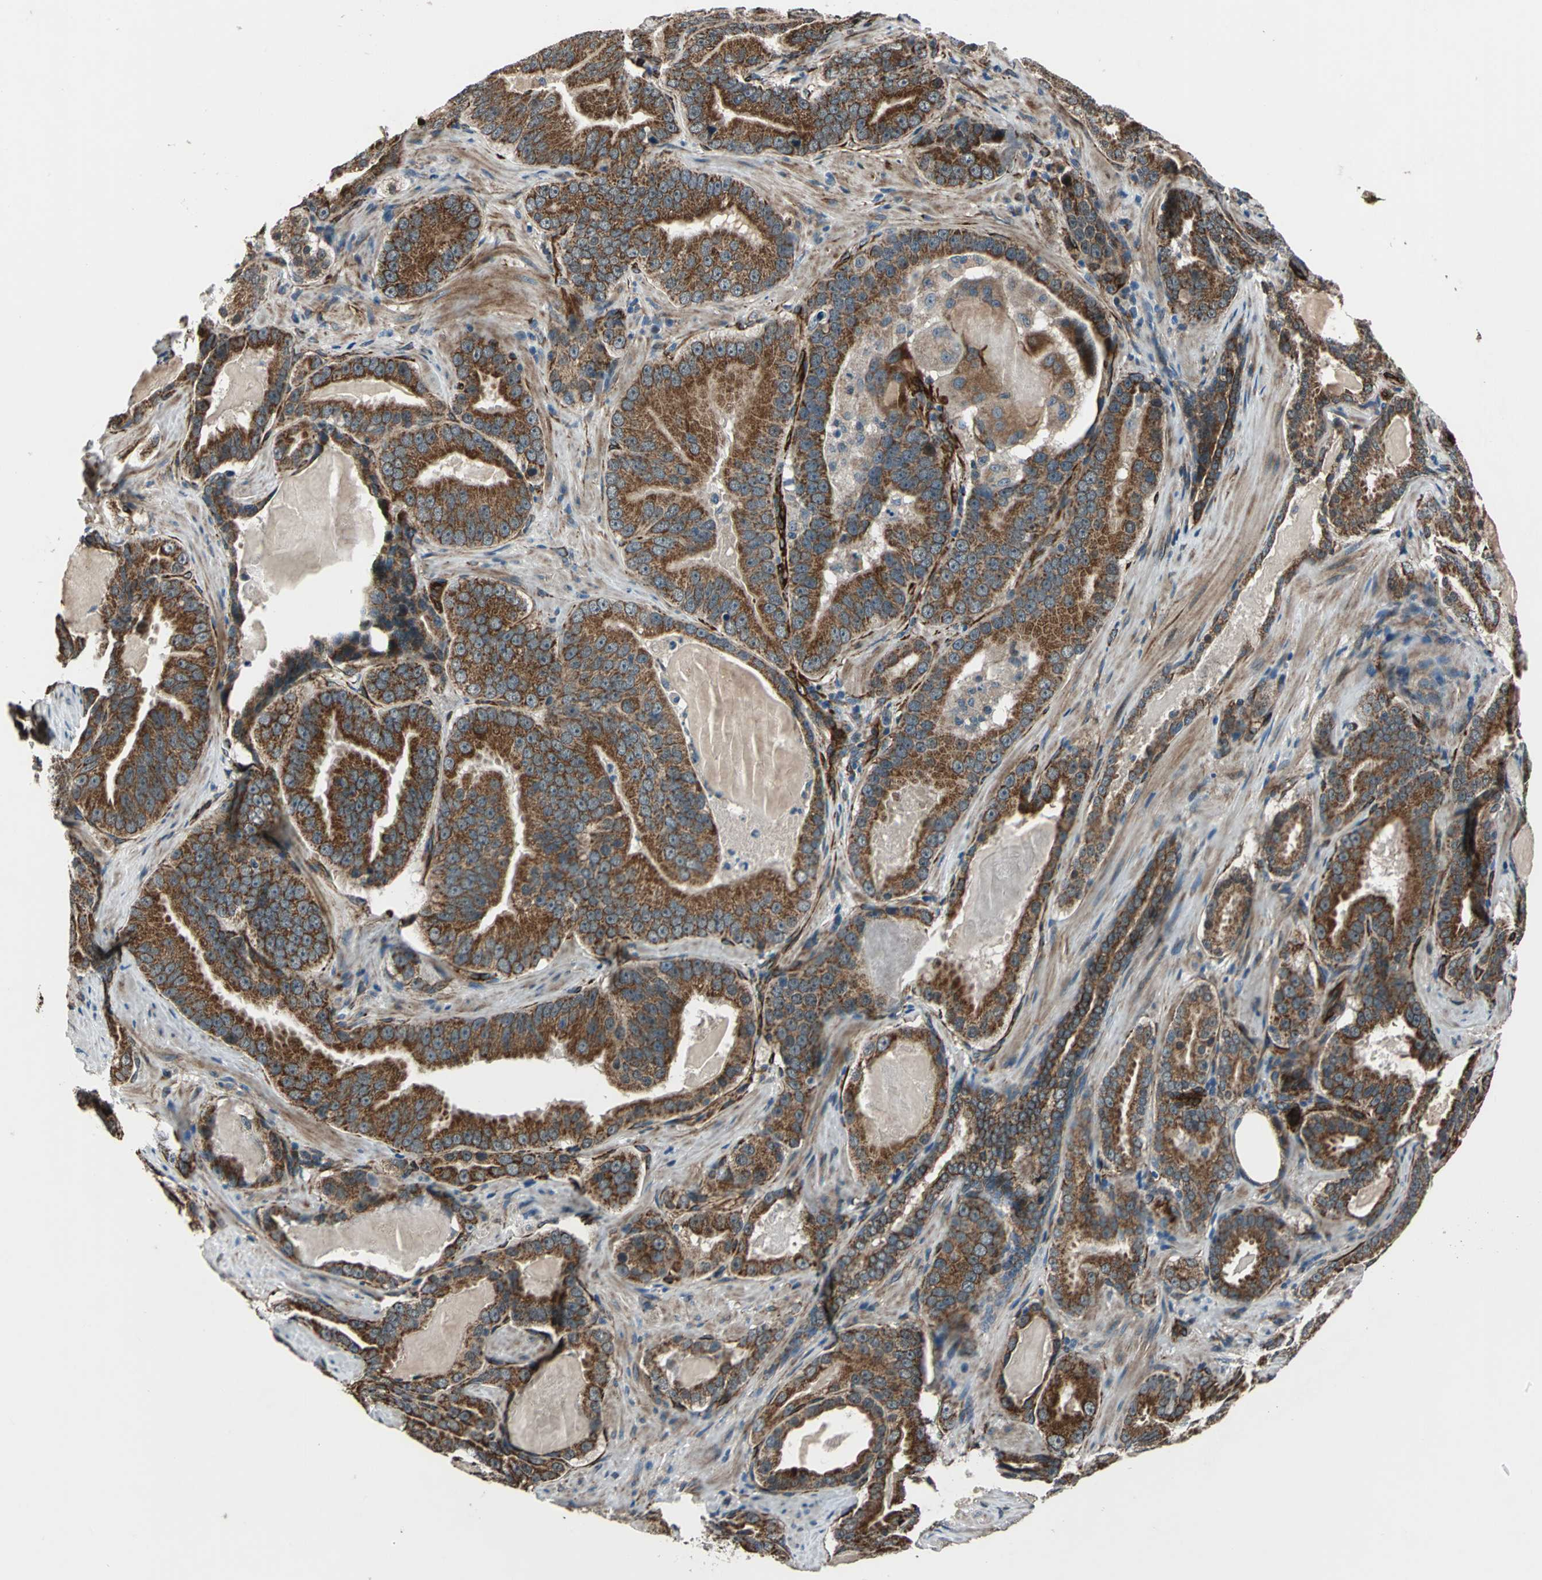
{"staining": {"intensity": "strong", "quantity": ">75%", "location": "cytoplasmic/membranous"}, "tissue": "prostate cancer", "cell_type": "Tumor cells", "image_type": "cancer", "snomed": [{"axis": "morphology", "description": "Adenocarcinoma, Low grade"}, {"axis": "topography", "description": "Prostate"}], "caption": "Prostate cancer (low-grade adenocarcinoma) stained with a brown dye displays strong cytoplasmic/membranous positive positivity in approximately >75% of tumor cells.", "gene": "EXD2", "patient": {"sex": "male", "age": 59}}